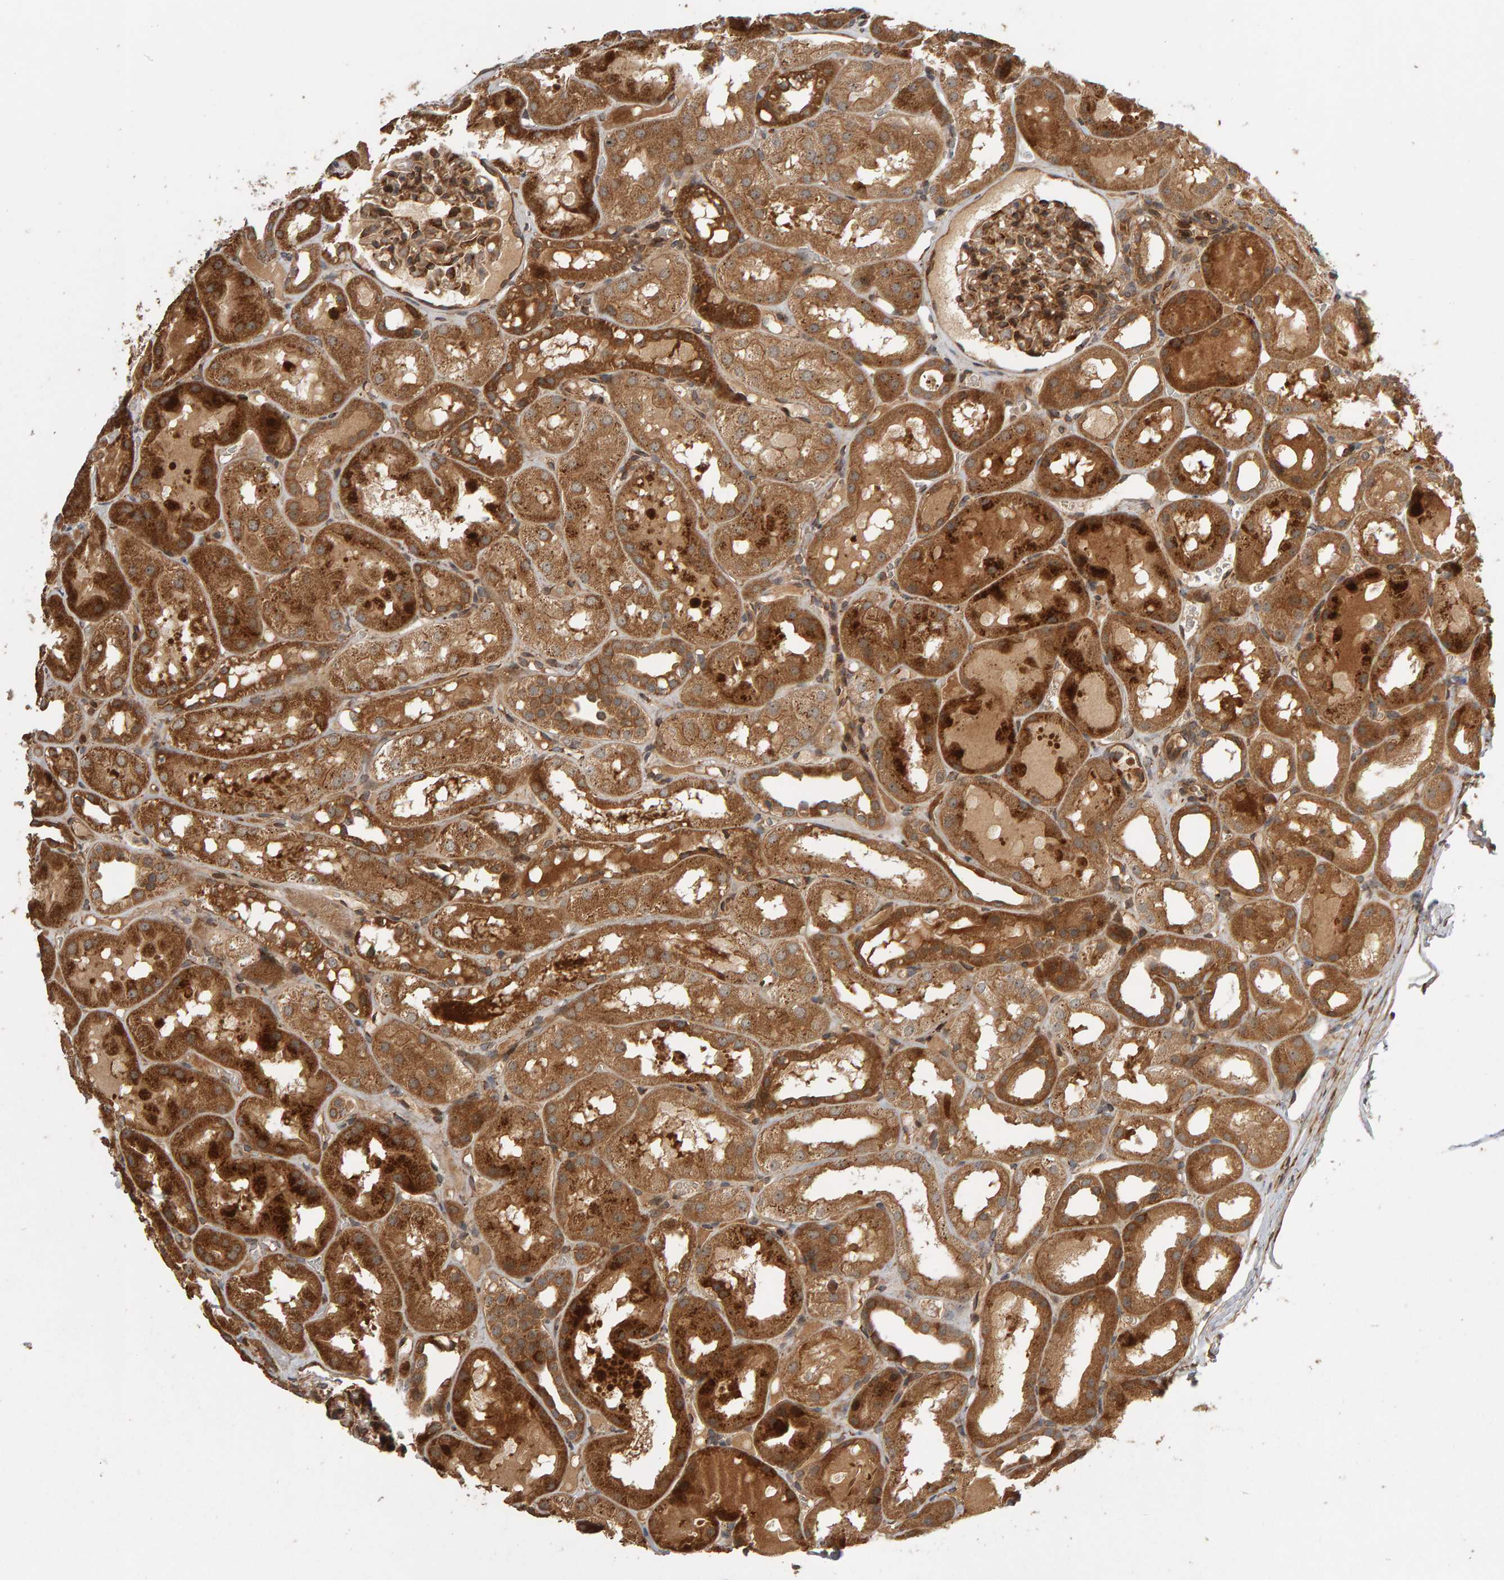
{"staining": {"intensity": "moderate", "quantity": ">75%", "location": "cytoplasmic/membranous"}, "tissue": "kidney", "cell_type": "Cells in glomeruli", "image_type": "normal", "snomed": [{"axis": "morphology", "description": "Normal tissue, NOS"}, {"axis": "topography", "description": "Kidney"}, {"axis": "topography", "description": "Urinary bladder"}], "caption": "IHC micrograph of benign kidney: human kidney stained using immunohistochemistry (IHC) reveals medium levels of moderate protein expression localized specifically in the cytoplasmic/membranous of cells in glomeruli, appearing as a cytoplasmic/membranous brown color.", "gene": "ZFAND1", "patient": {"sex": "male", "age": 16}}